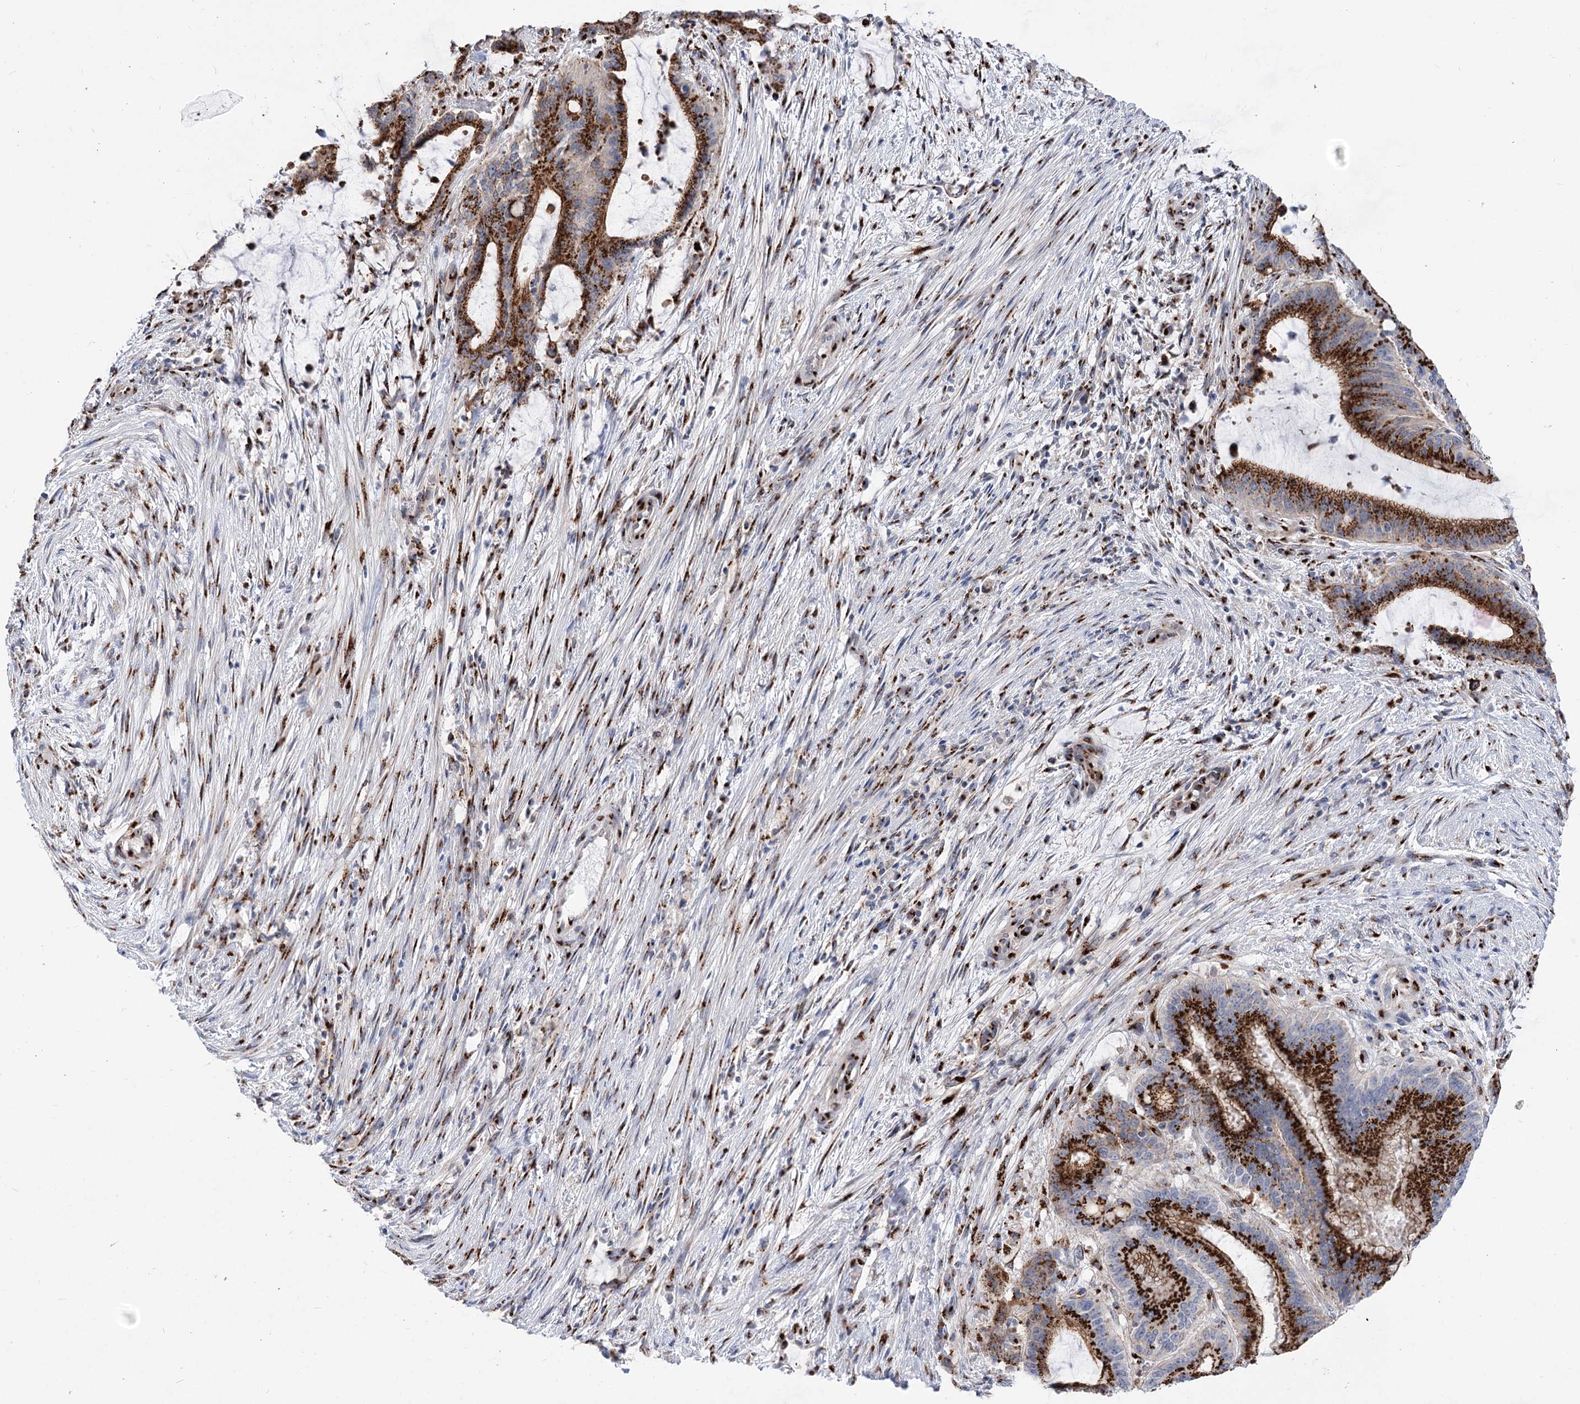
{"staining": {"intensity": "strong", "quantity": ">75%", "location": "cytoplasmic/membranous"}, "tissue": "liver cancer", "cell_type": "Tumor cells", "image_type": "cancer", "snomed": [{"axis": "morphology", "description": "Normal tissue, NOS"}, {"axis": "morphology", "description": "Cholangiocarcinoma"}, {"axis": "topography", "description": "Liver"}, {"axis": "topography", "description": "Peripheral nerve tissue"}], "caption": "Liver cancer (cholangiocarcinoma) was stained to show a protein in brown. There is high levels of strong cytoplasmic/membranous staining in about >75% of tumor cells.", "gene": "TMEM165", "patient": {"sex": "female", "age": 73}}